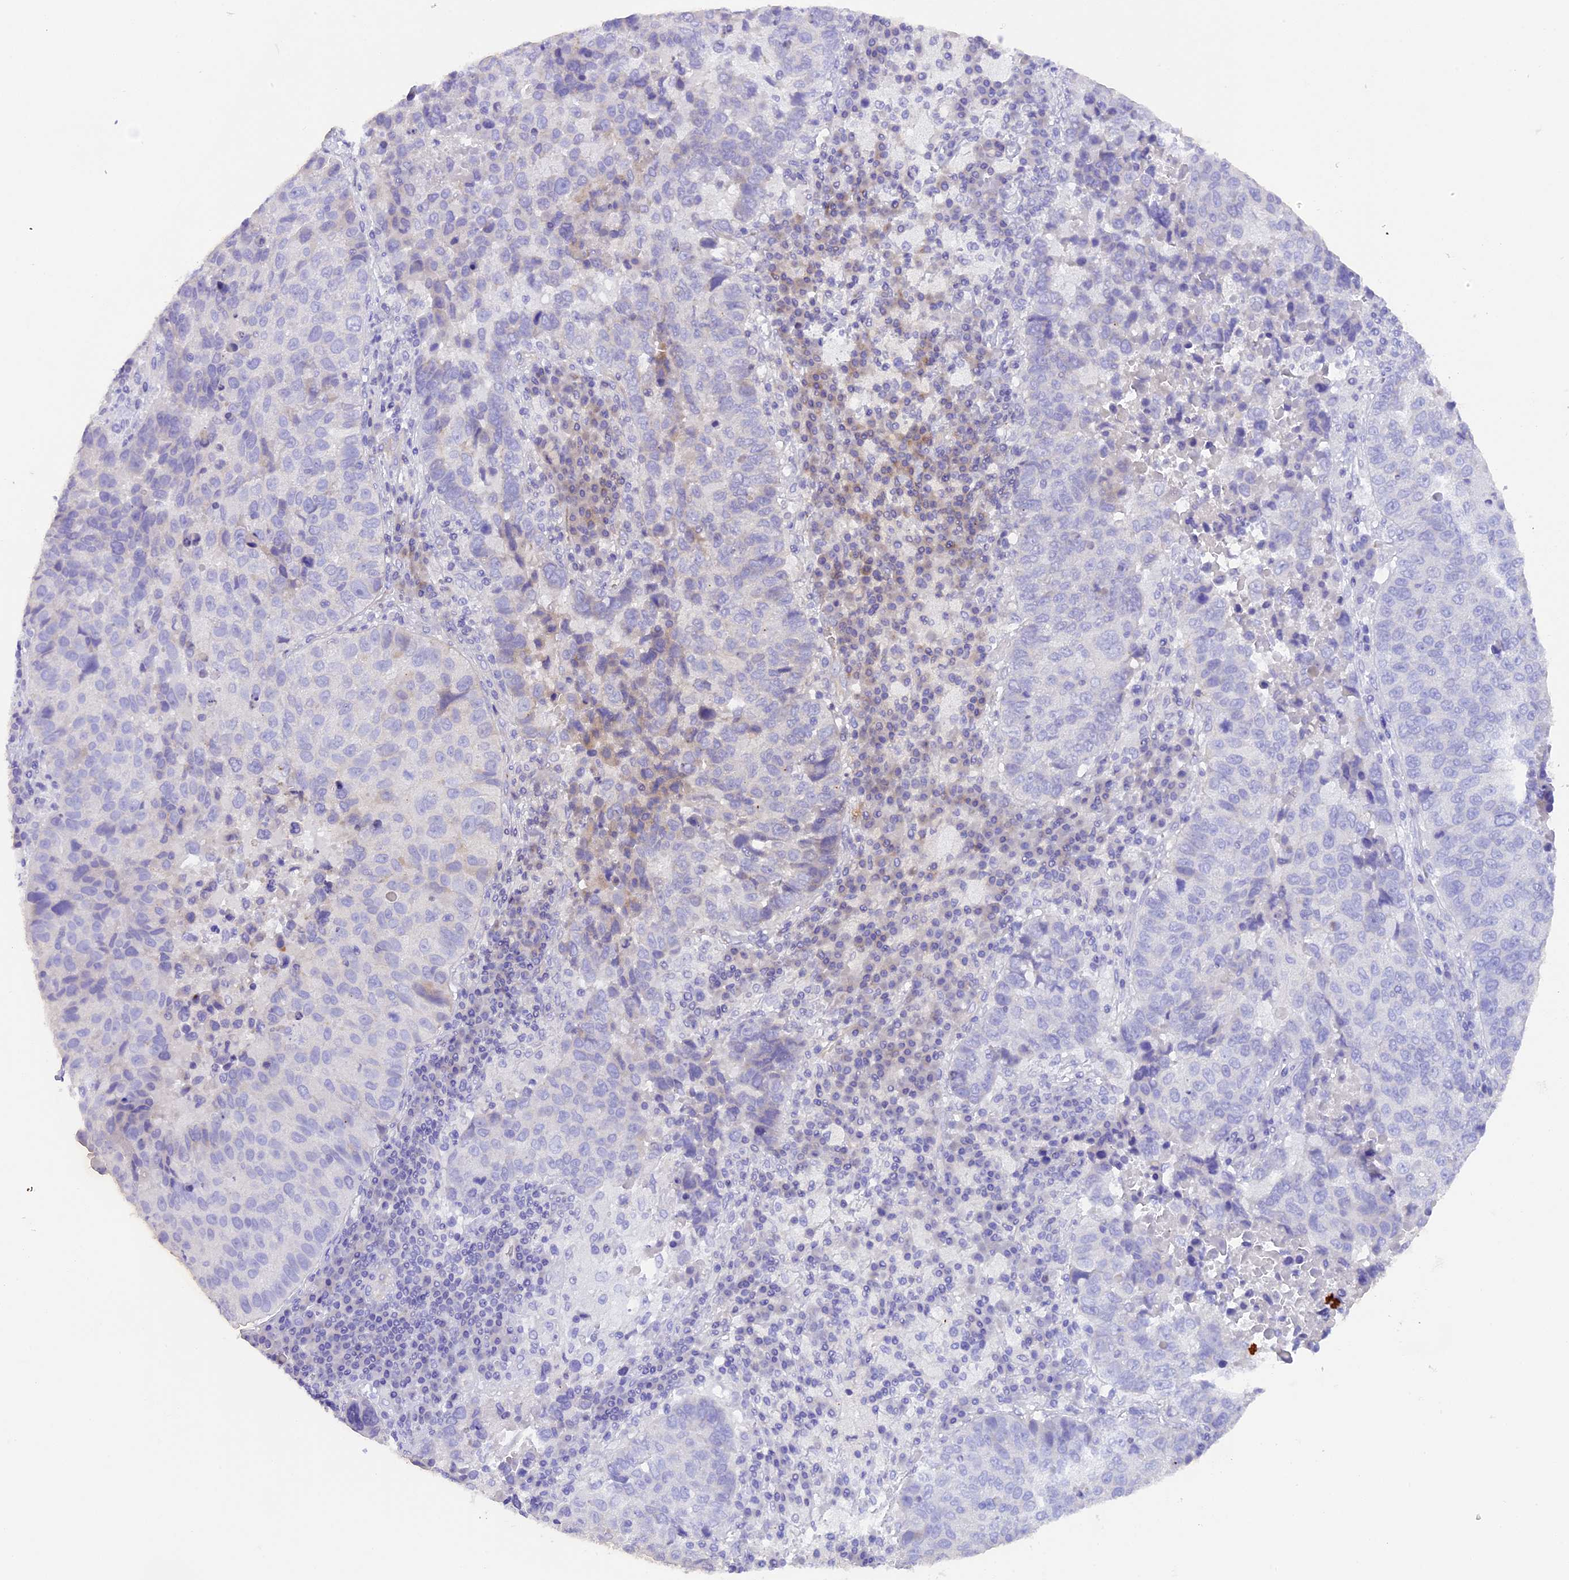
{"staining": {"intensity": "negative", "quantity": "none", "location": "none"}, "tissue": "lung cancer", "cell_type": "Tumor cells", "image_type": "cancer", "snomed": [{"axis": "morphology", "description": "Squamous cell carcinoma, NOS"}, {"axis": "topography", "description": "Lung"}], "caption": "An image of lung cancer stained for a protein demonstrates no brown staining in tumor cells.", "gene": "FAM193A", "patient": {"sex": "male", "age": 73}}